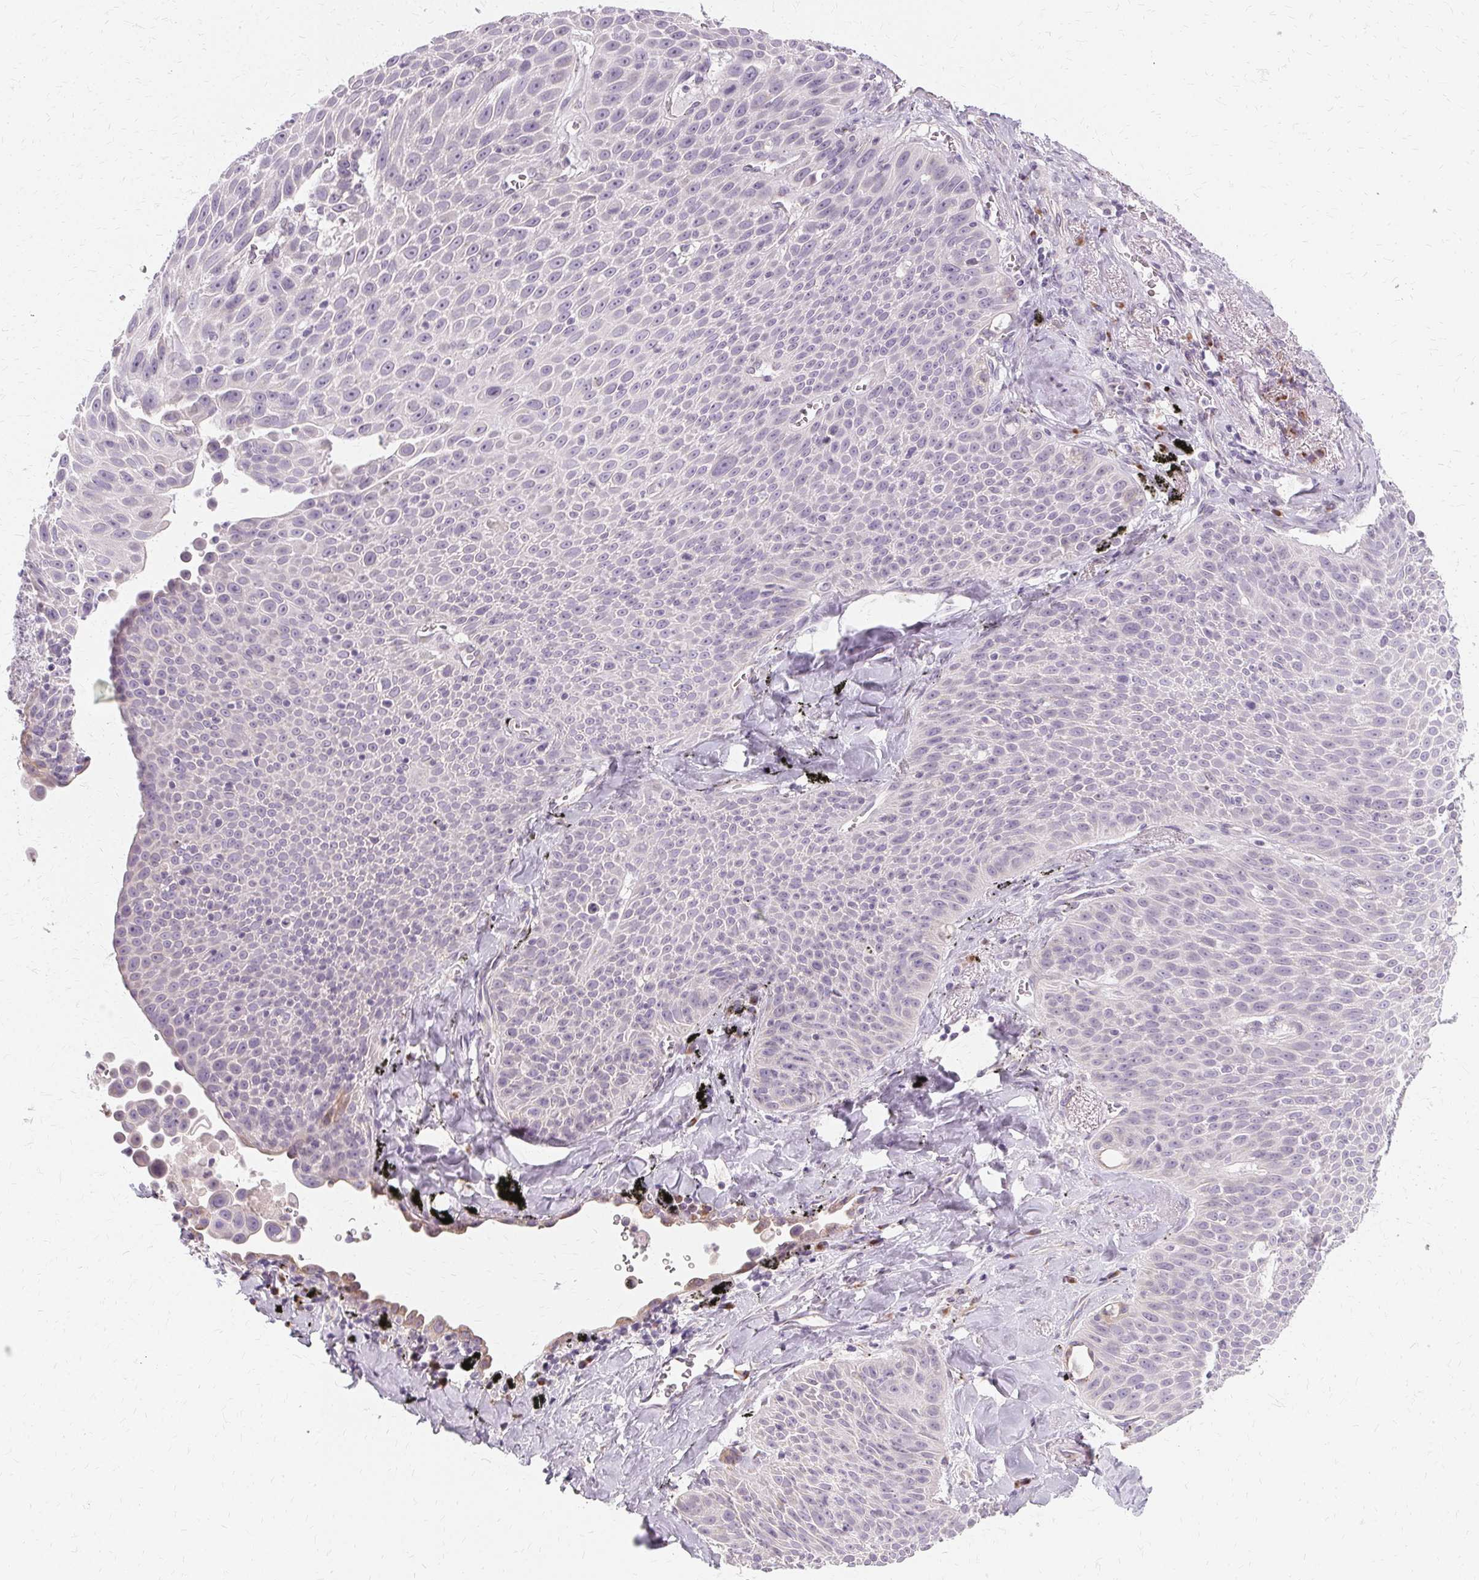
{"staining": {"intensity": "negative", "quantity": "none", "location": "none"}, "tissue": "lung cancer", "cell_type": "Tumor cells", "image_type": "cancer", "snomed": [{"axis": "morphology", "description": "Squamous cell carcinoma, NOS"}, {"axis": "morphology", "description": "Squamous cell carcinoma, metastatic, NOS"}, {"axis": "topography", "description": "Lymph node"}, {"axis": "topography", "description": "Lung"}], "caption": "Tumor cells are negative for protein expression in human metastatic squamous cell carcinoma (lung).", "gene": "FCRL3", "patient": {"sex": "female", "age": 62}}